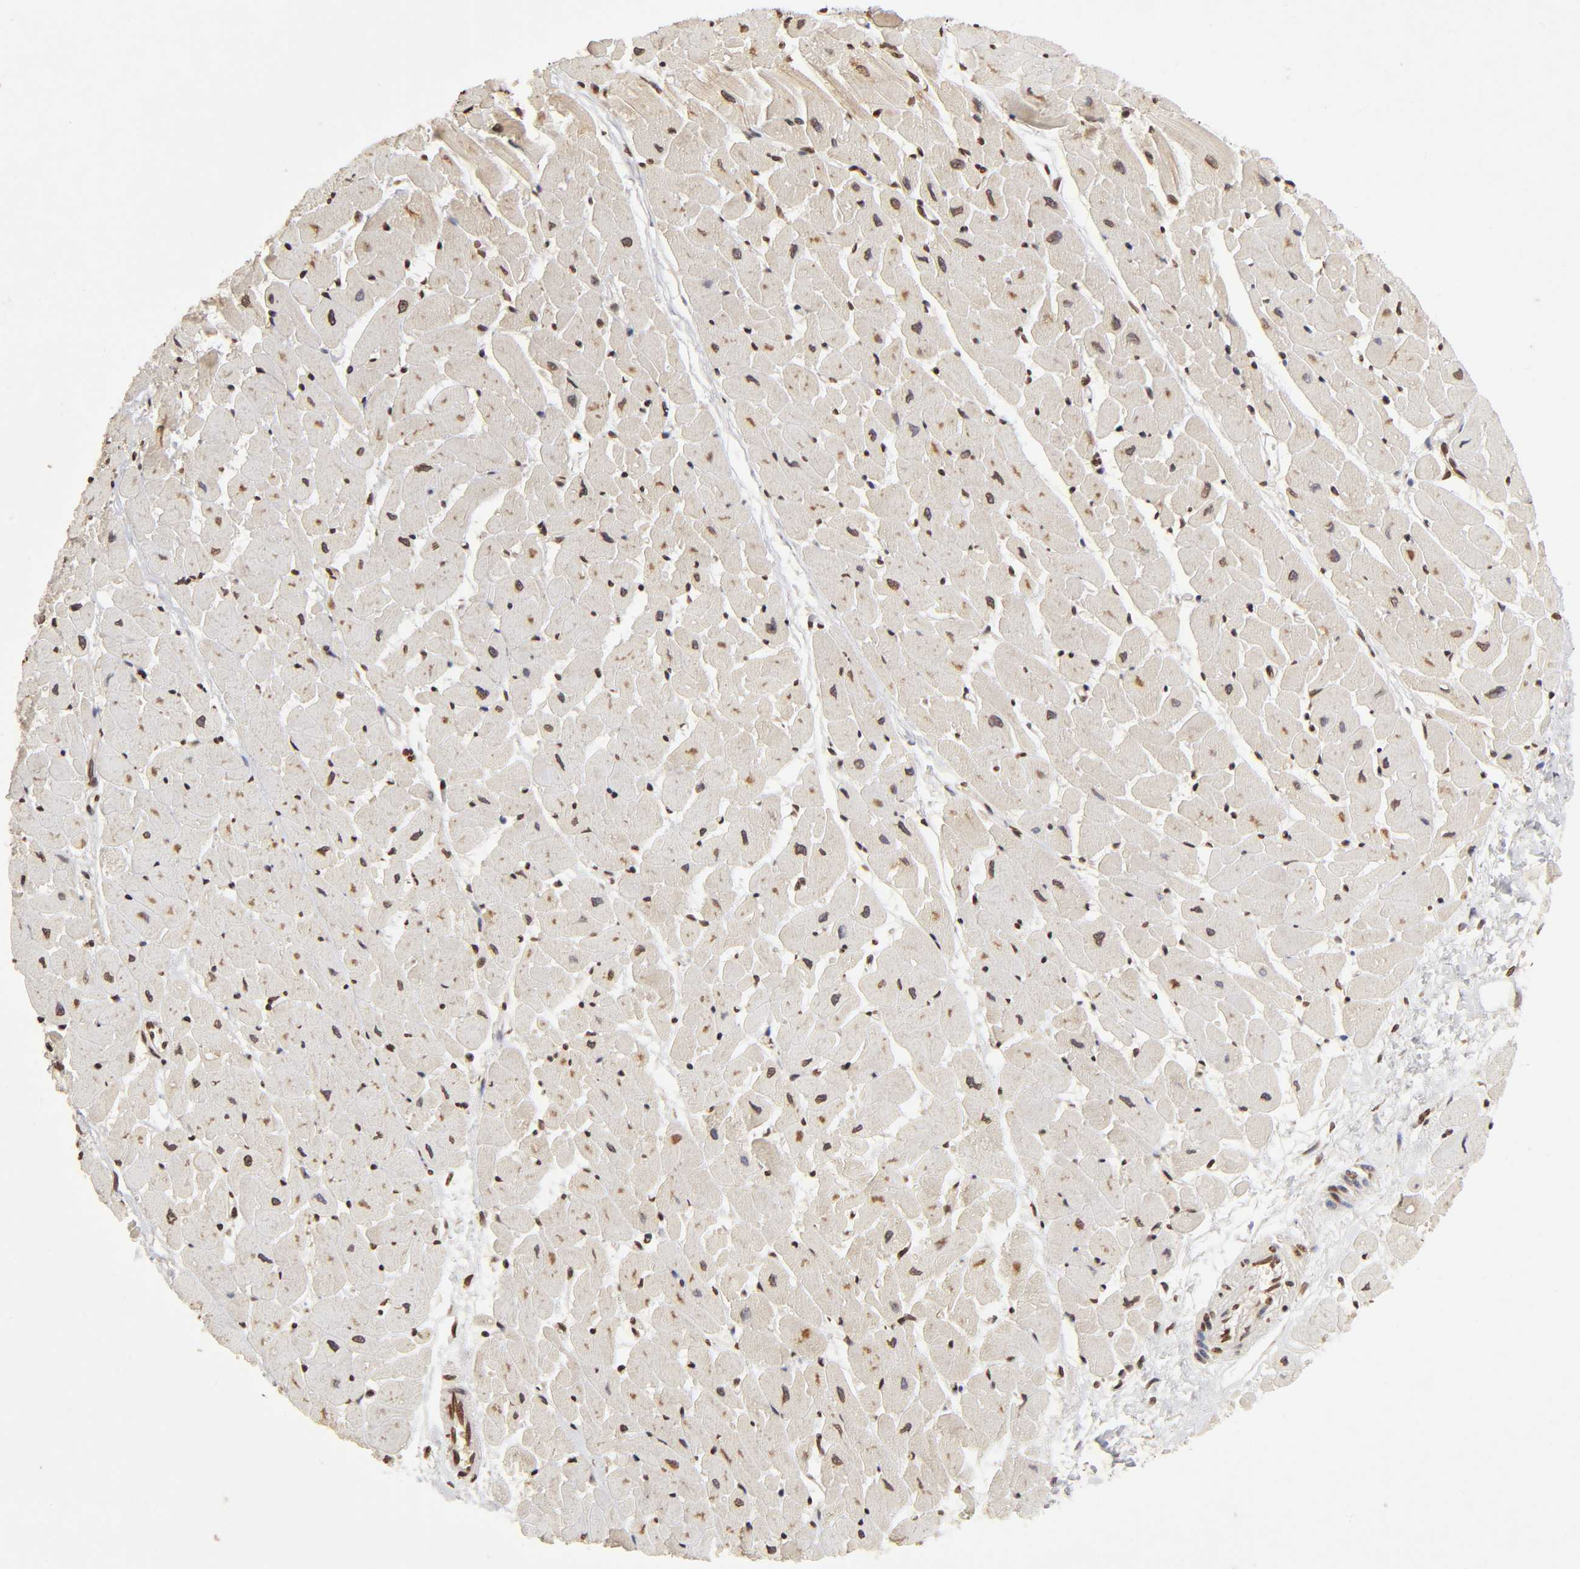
{"staining": {"intensity": "weak", "quantity": ">75%", "location": "nuclear"}, "tissue": "heart muscle", "cell_type": "Cardiomyocytes", "image_type": "normal", "snomed": [{"axis": "morphology", "description": "Normal tissue, NOS"}, {"axis": "topography", "description": "Heart"}], "caption": "Normal heart muscle displays weak nuclear positivity in approximately >75% of cardiomyocytes, visualized by immunohistochemistry.", "gene": "MLLT6", "patient": {"sex": "female", "age": 19}}